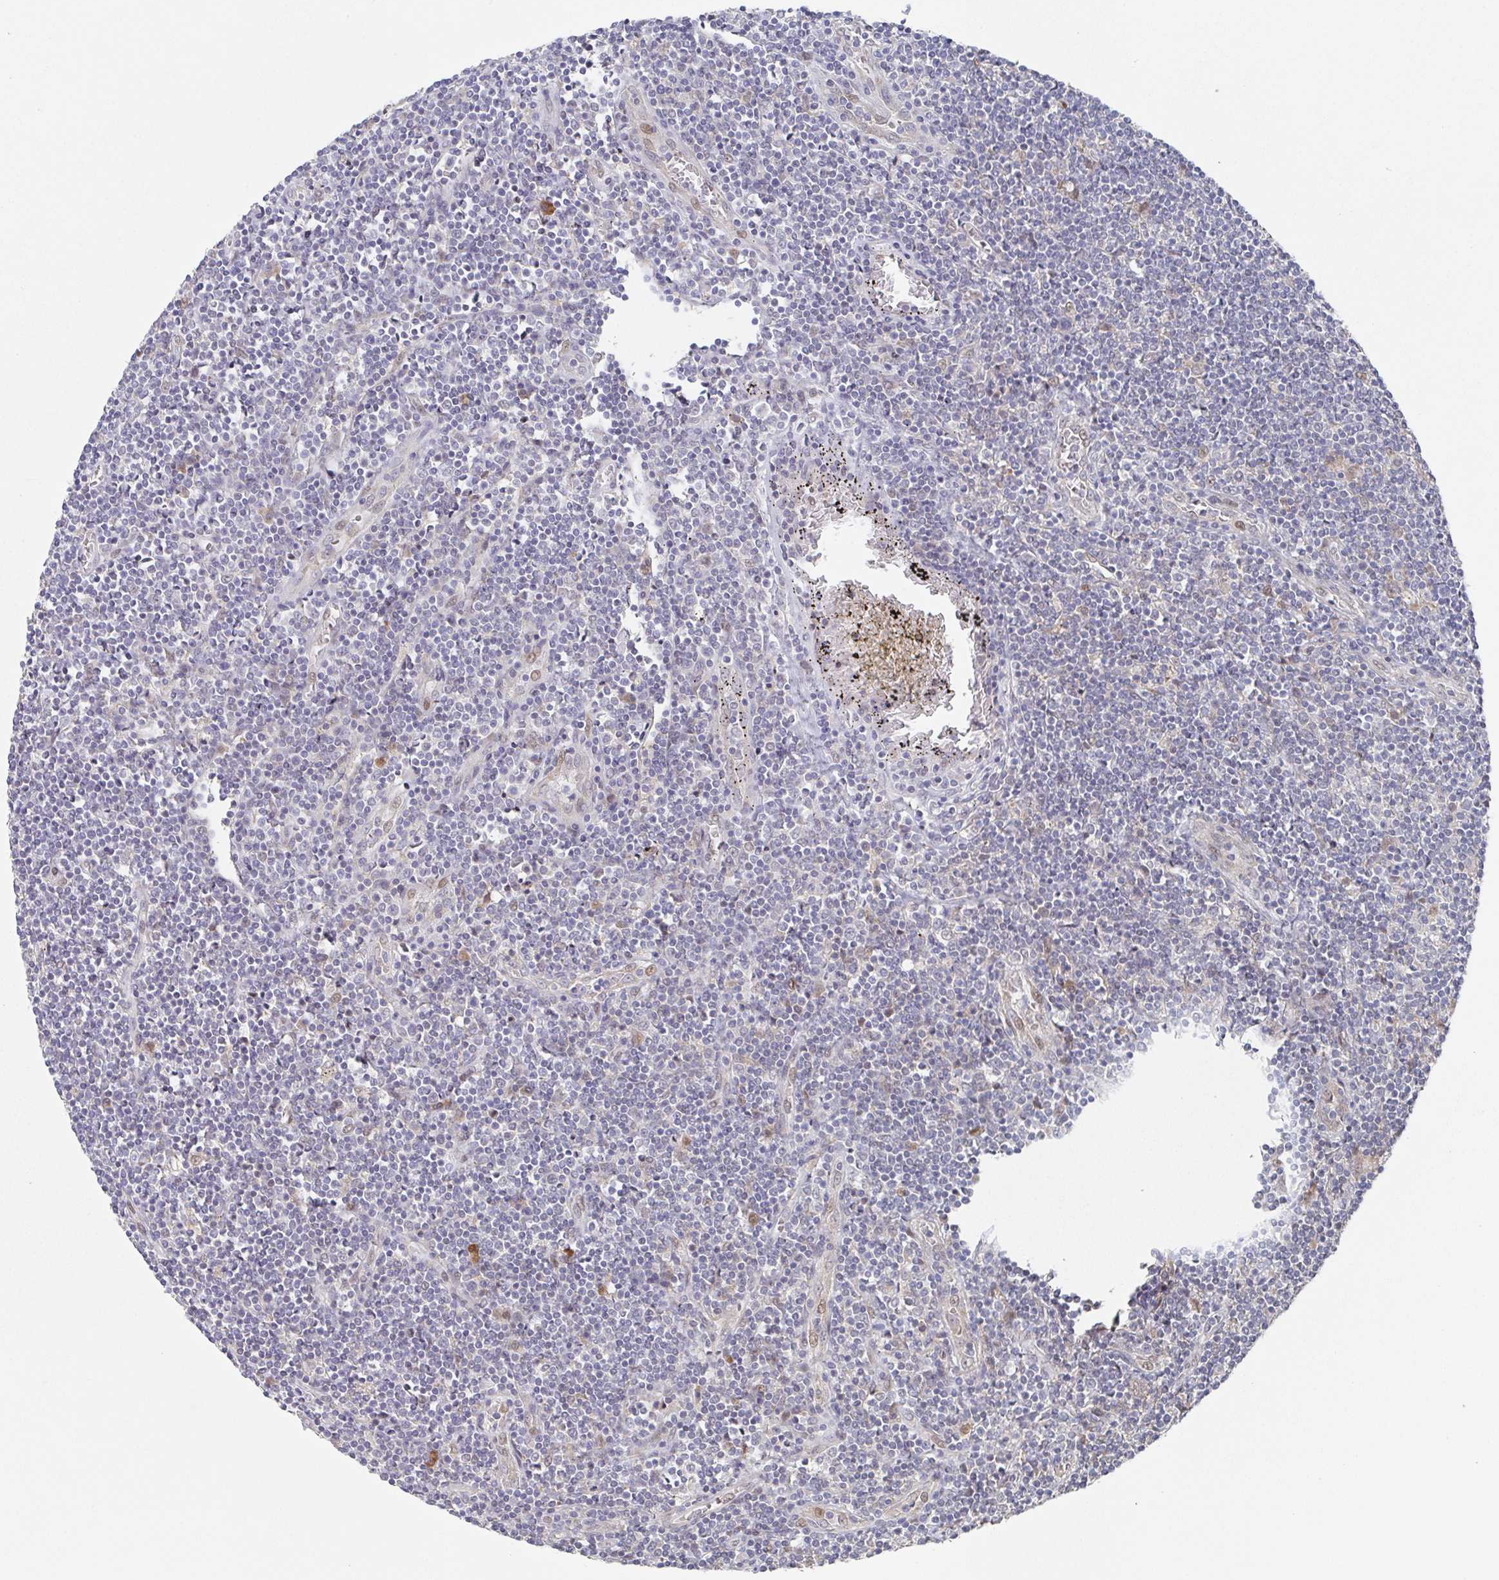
{"staining": {"intensity": "negative", "quantity": "none", "location": "none"}, "tissue": "lymphoma", "cell_type": "Tumor cells", "image_type": "cancer", "snomed": [{"axis": "morphology", "description": "Hodgkin's disease, NOS"}, {"axis": "topography", "description": "Lymph node"}], "caption": "The histopathology image demonstrates no staining of tumor cells in lymphoma. (DAB immunohistochemistry (IHC) with hematoxylin counter stain).", "gene": "POU2F3", "patient": {"sex": "male", "age": 40}}